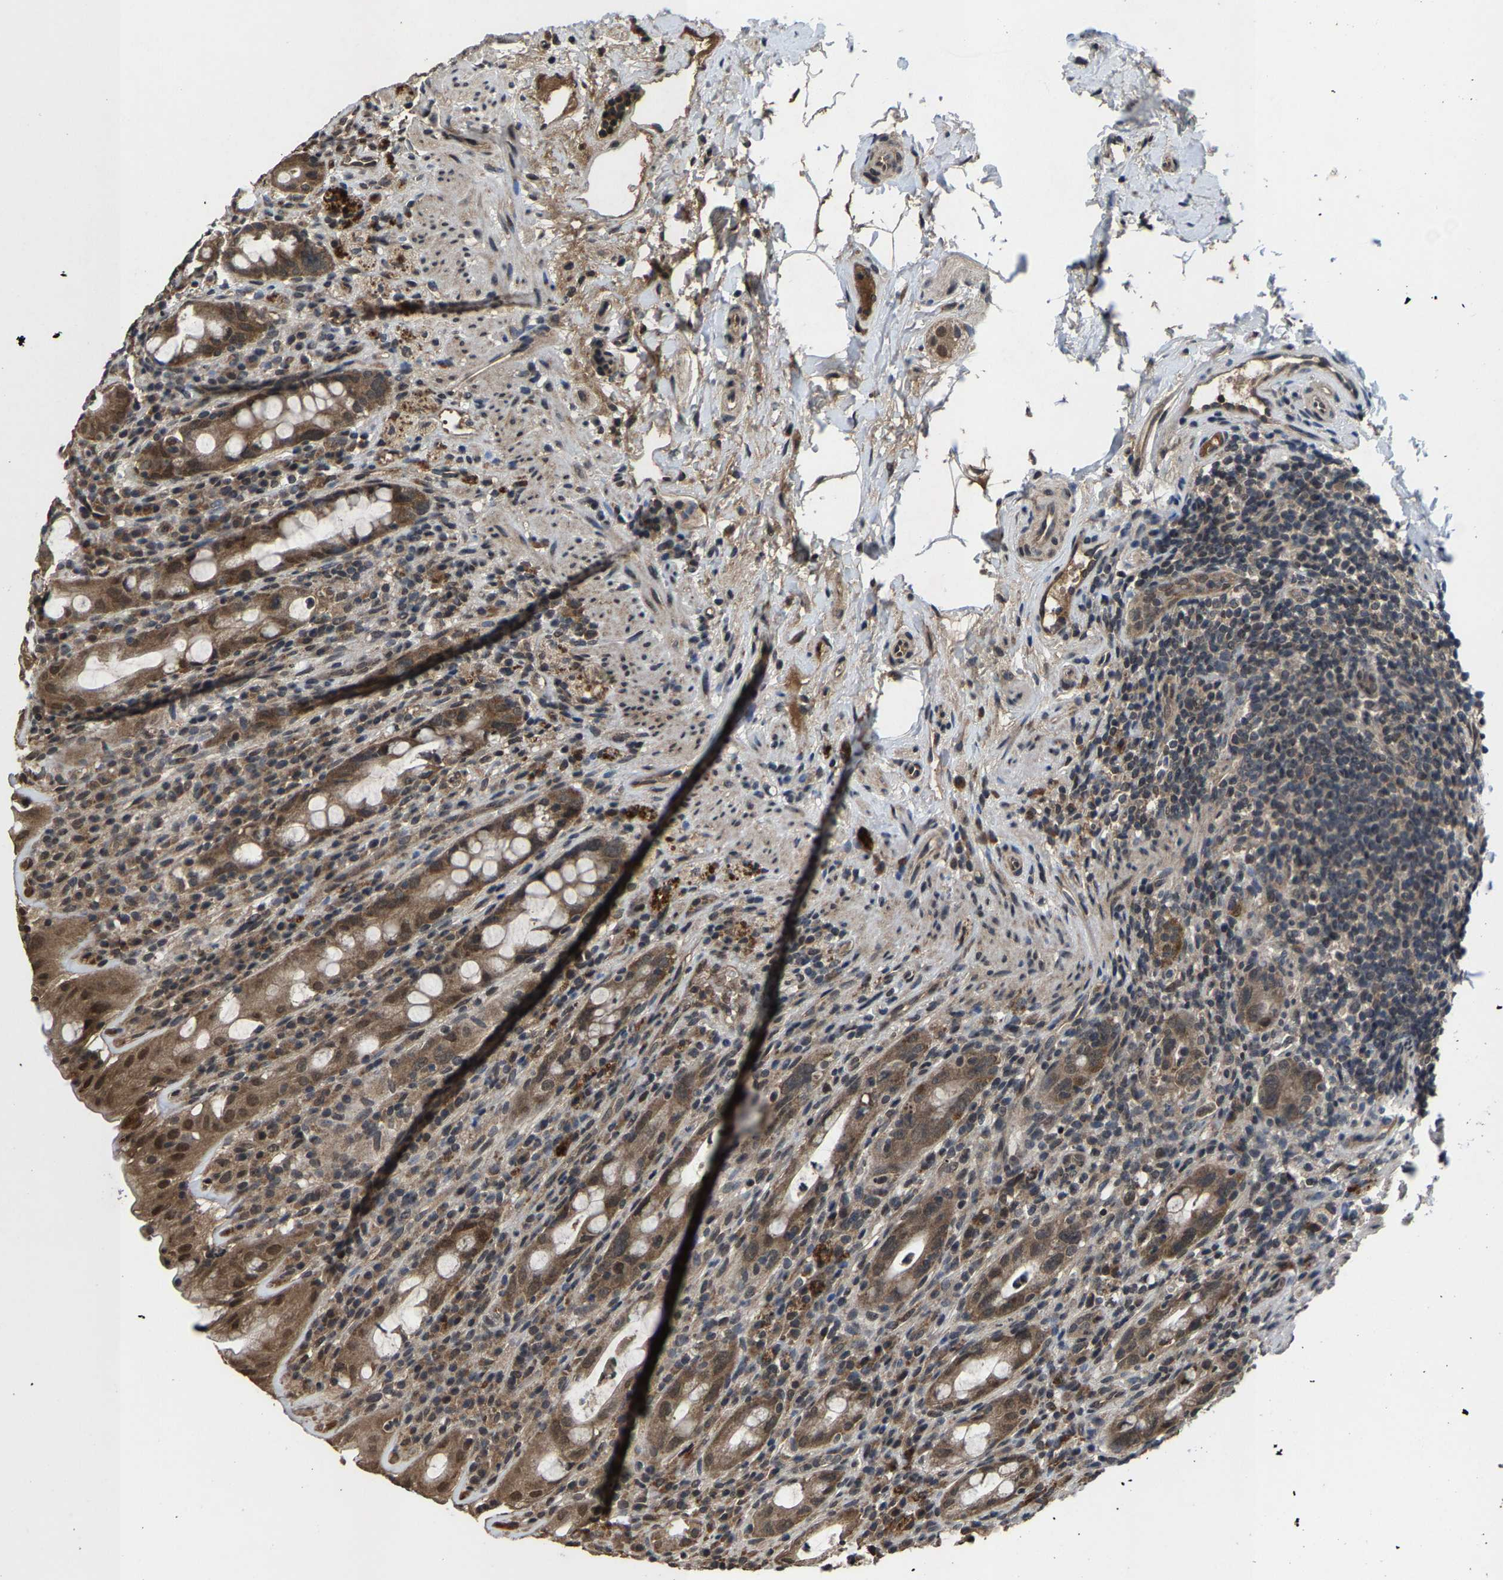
{"staining": {"intensity": "moderate", "quantity": ">75%", "location": "cytoplasmic/membranous,nuclear"}, "tissue": "rectum", "cell_type": "Glandular cells", "image_type": "normal", "snomed": [{"axis": "morphology", "description": "Normal tissue, NOS"}, {"axis": "topography", "description": "Rectum"}], "caption": "Immunohistochemistry micrograph of unremarkable rectum: rectum stained using immunohistochemistry reveals medium levels of moderate protein expression localized specifically in the cytoplasmic/membranous,nuclear of glandular cells, appearing as a cytoplasmic/membranous,nuclear brown color.", "gene": "HUWE1", "patient": {"sex": "male", "age": 44}}